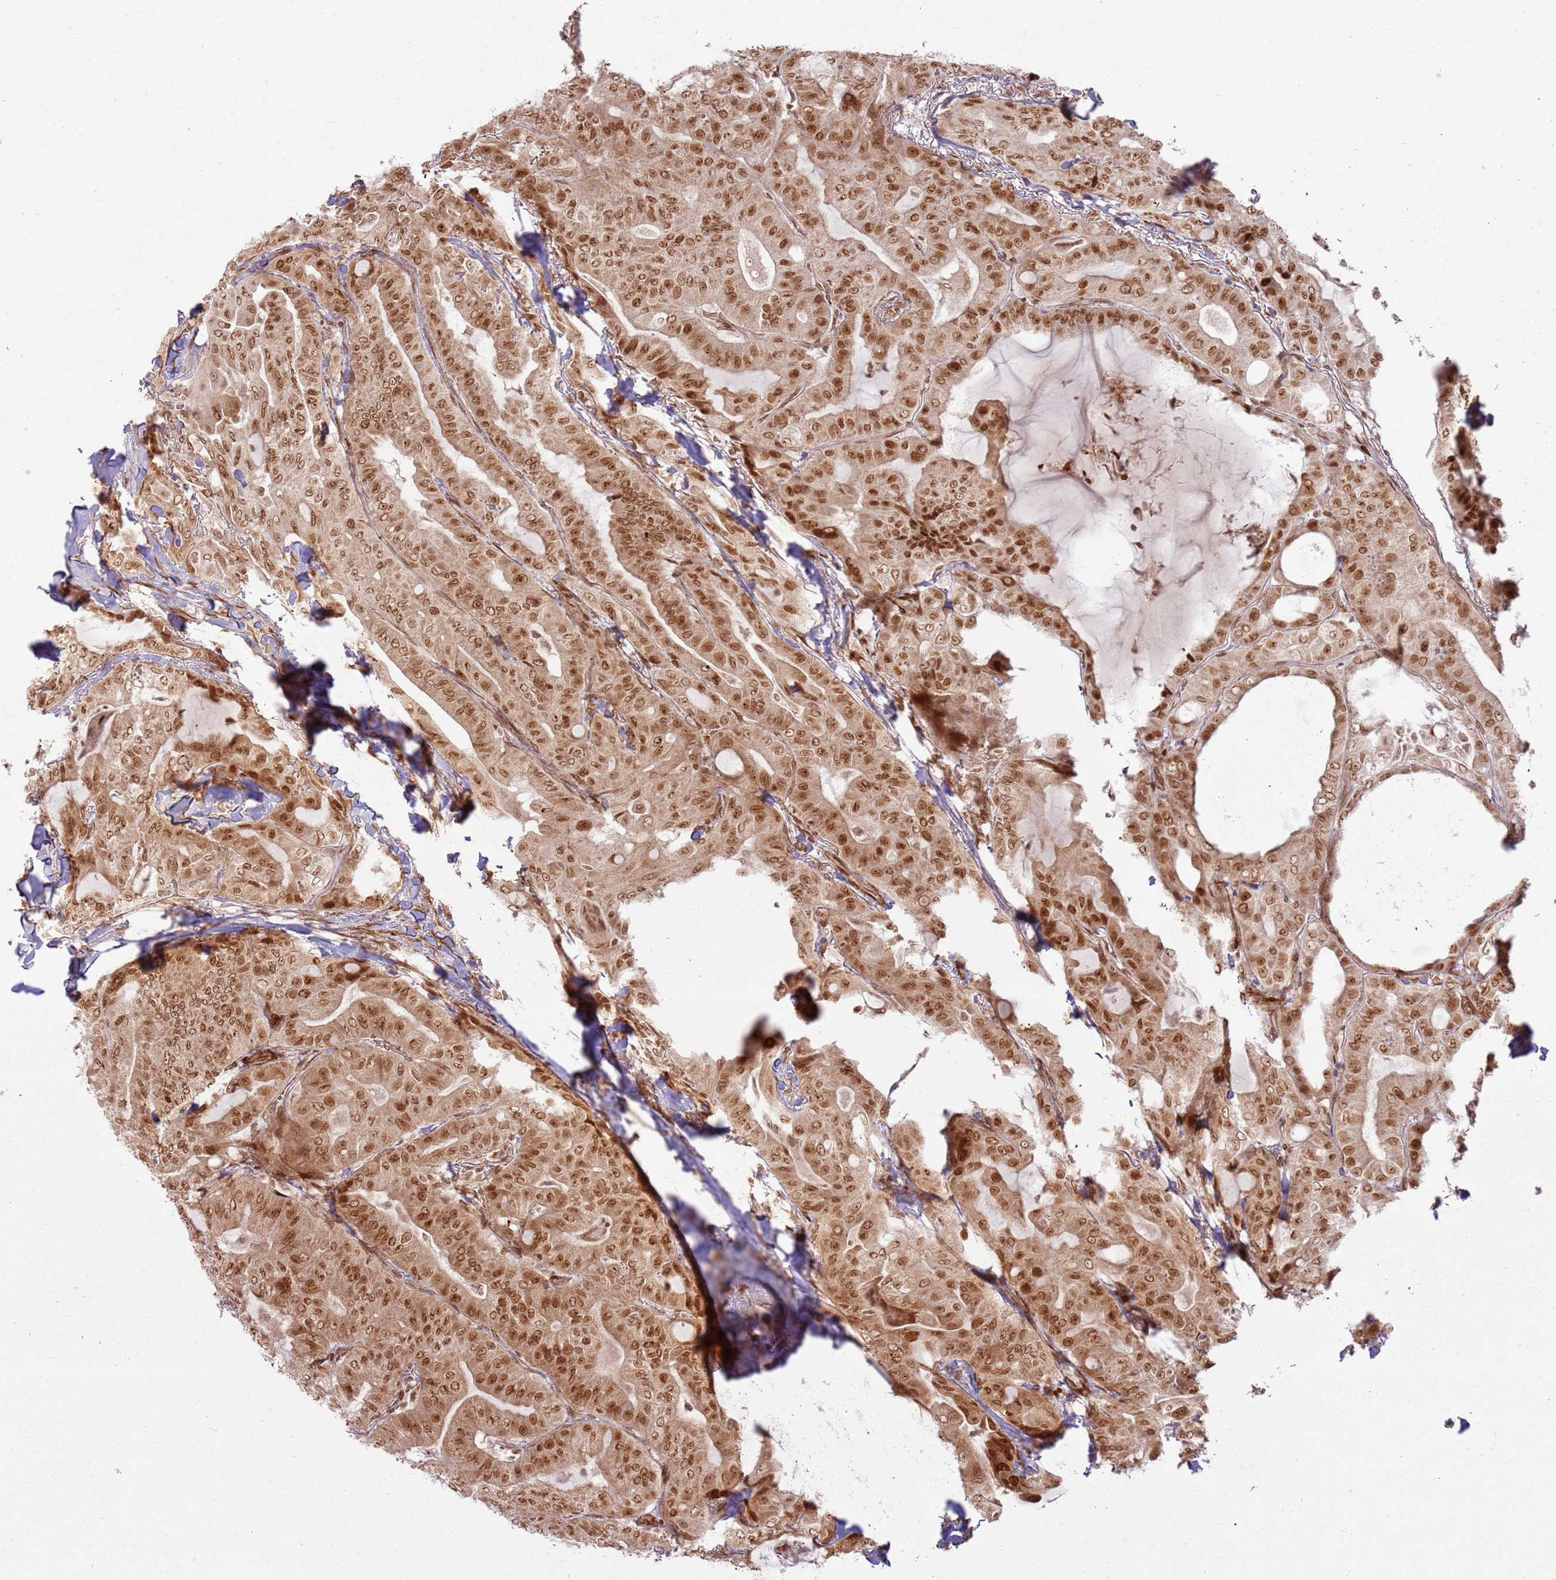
{"staining": {"intensity": "strong", "quantity": ">75%", "location": "nuclear"}, "tissue": "thyroid cancer", "cell_type": "Tumor cells", "image_type": "cancer", "snomed": [{"axis": "morphology", "description": "Papillary adenocarcinoma, NOS"}, {"axis": "topography", "description": "Thyroid gland"}], "caption": "Thyroid cancer (papillary adenocarcinoma) stained with immunohistochemistry shows strong nuclear positivity in about >75% of tumor cells.", "gene": "KLHL36", "patient": {"sex": "female", "age": 68}}